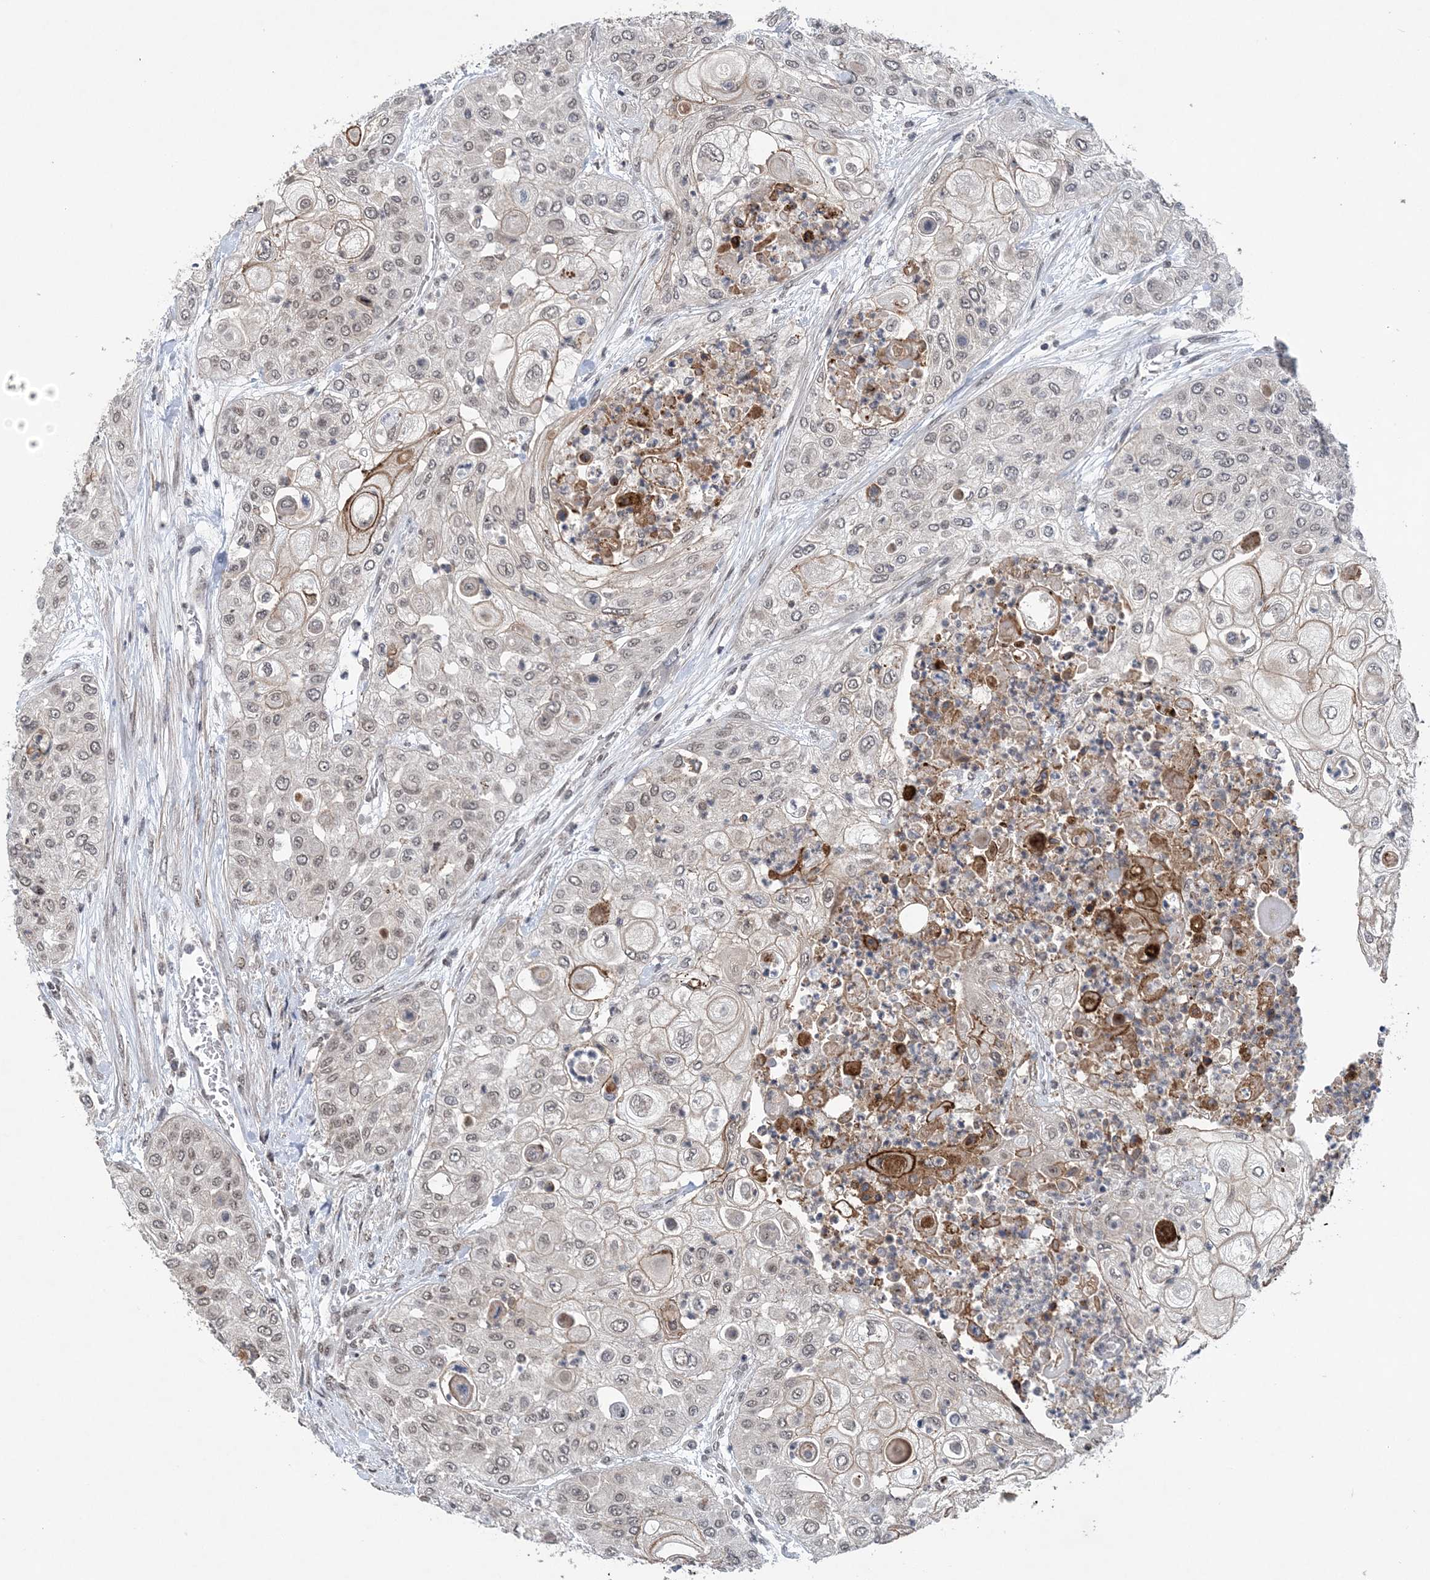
{"staining": {"intensity": "weak", "quantity": ">75%", "location": "cytoplasmic/membranous,nuclear"}, "tissue": "urothelial cancer", "cell_type": "Tumor cells", "image_type": "cancer", "snomed": [{"axis": "morphology", "description": "Urothelial carcinoma, High grade"}, {"axis": "topography", "description": "Urinary bladder"}], "caption": "Immunohistochemical staining of high-grade urothelial carcinoma shows low levels of weak cytoplasmic/membranous and nuclear staining in about >75% of tumor cells. Immunohistochemistry stains the protein in brown and the nuclei are stained blue.", "gene": "CCDC152", "patient": {"sex": "female", "age": 79}}